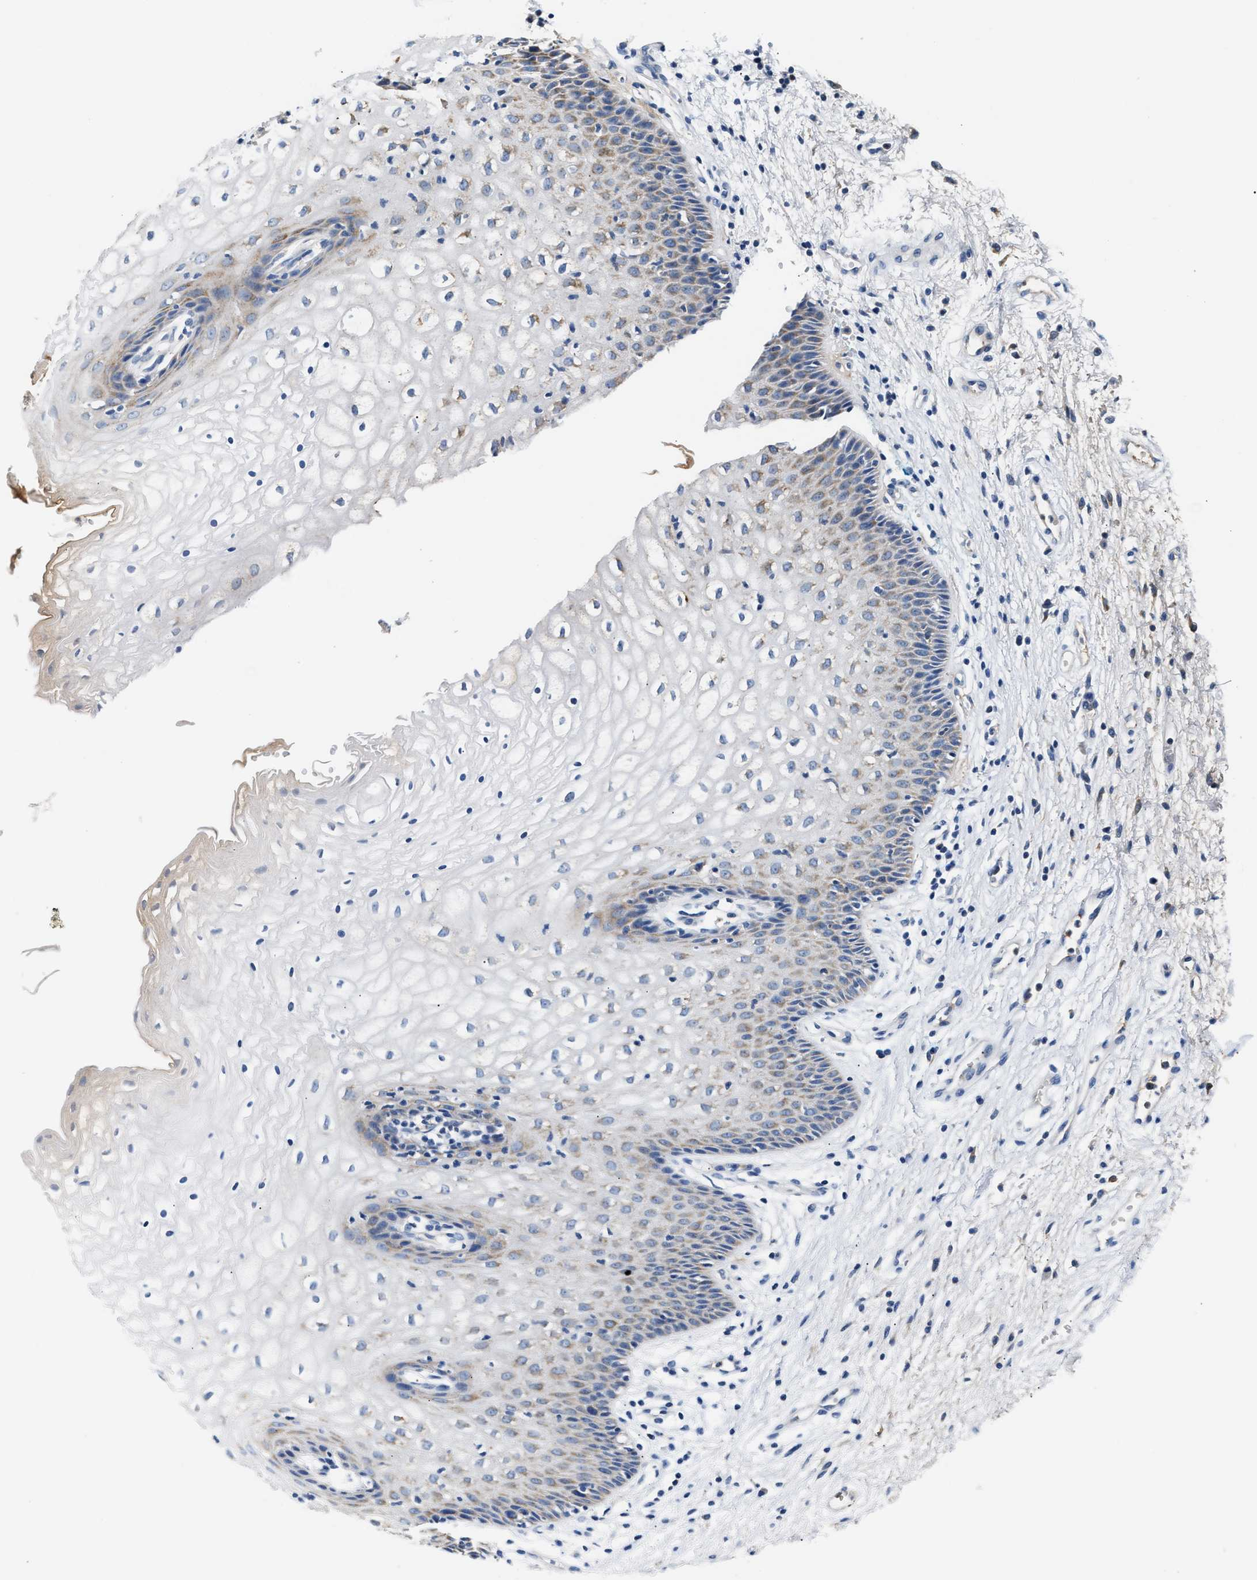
{"staining": {"intensity": "weak", "quantity": "<25%", "location": "cytoplasmic/membranous"}, "tissue": "vagina", "cell_type": "Squamous epithelial cells", "image_type": "normal", "snomed": [{"axis": "morphology", "description": "Normal tissue, NOS"}, {"axis": "topography", "description": "Vagina"}], "caption": "Squamous epithelial cells are negative for protein expression in benign human vagina. The staining was performed using DAB (3,3'-diaminobenzidine) to visualize the protein expression in brown, while the nuclei were stained in blue with hematoxylin (Magnification: 20x).", "gene": "TUT7", "patient": {"sex": "female", "age": 34}}